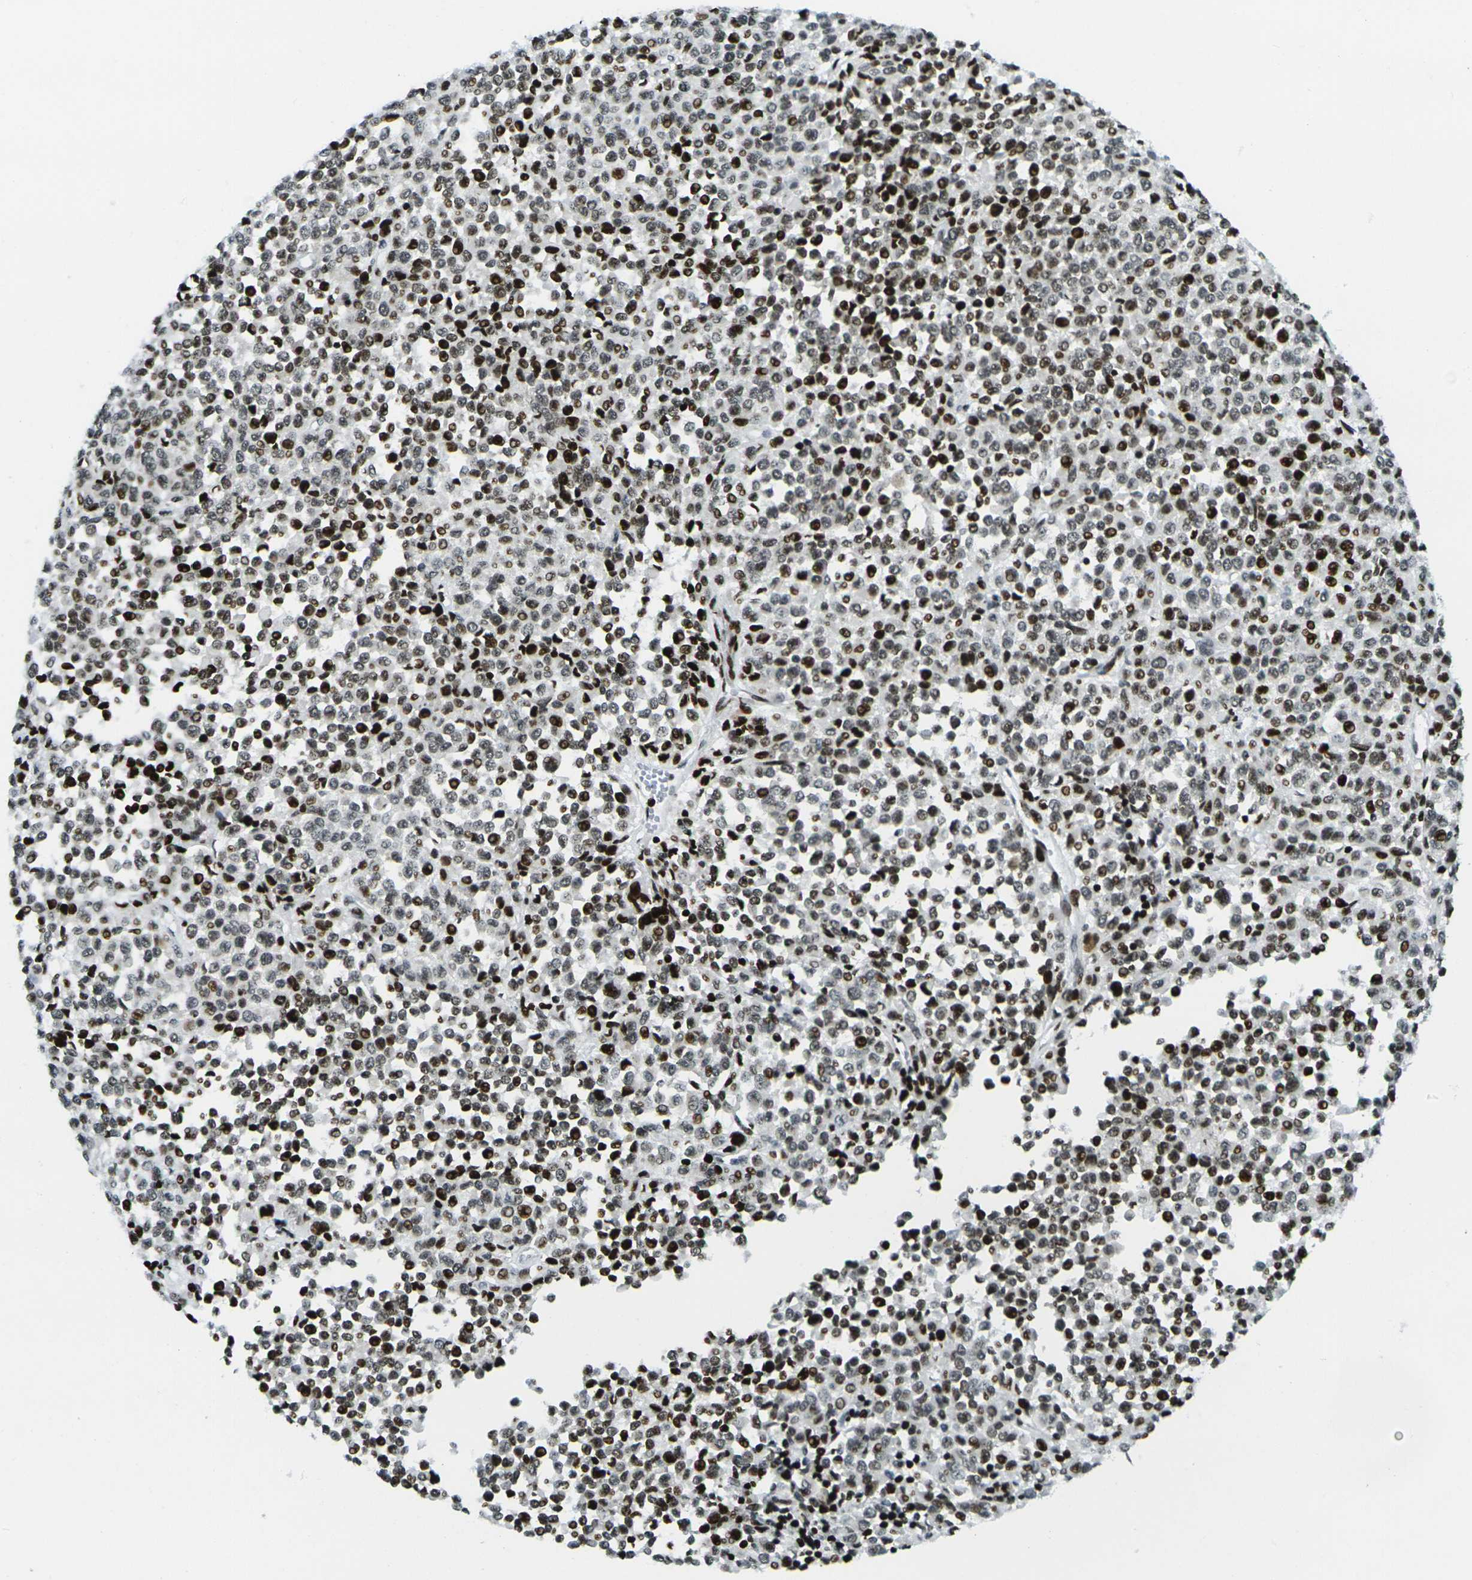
{"staining": {"intensity": "moderate", "quantity": ">75%", "location": "nuclear"}, "tissue": "melanoma", "cell_type": "Tumor cells", "image_type": "cancer", "snomed": [{"axis": "morphology", "description": "Malignant melanoma, Metastatic site"}, {"axis": "topography", "description": "Pancreas"}], "caption": "Moderate nuclear staining for a protein is identified in approximately >75% of tumor cells of malignant melanoma (metastatic site) using immunohistochemistry (IHC).", "gene": "H3-3A", "patient": {"sex": "female", "age": 30}}